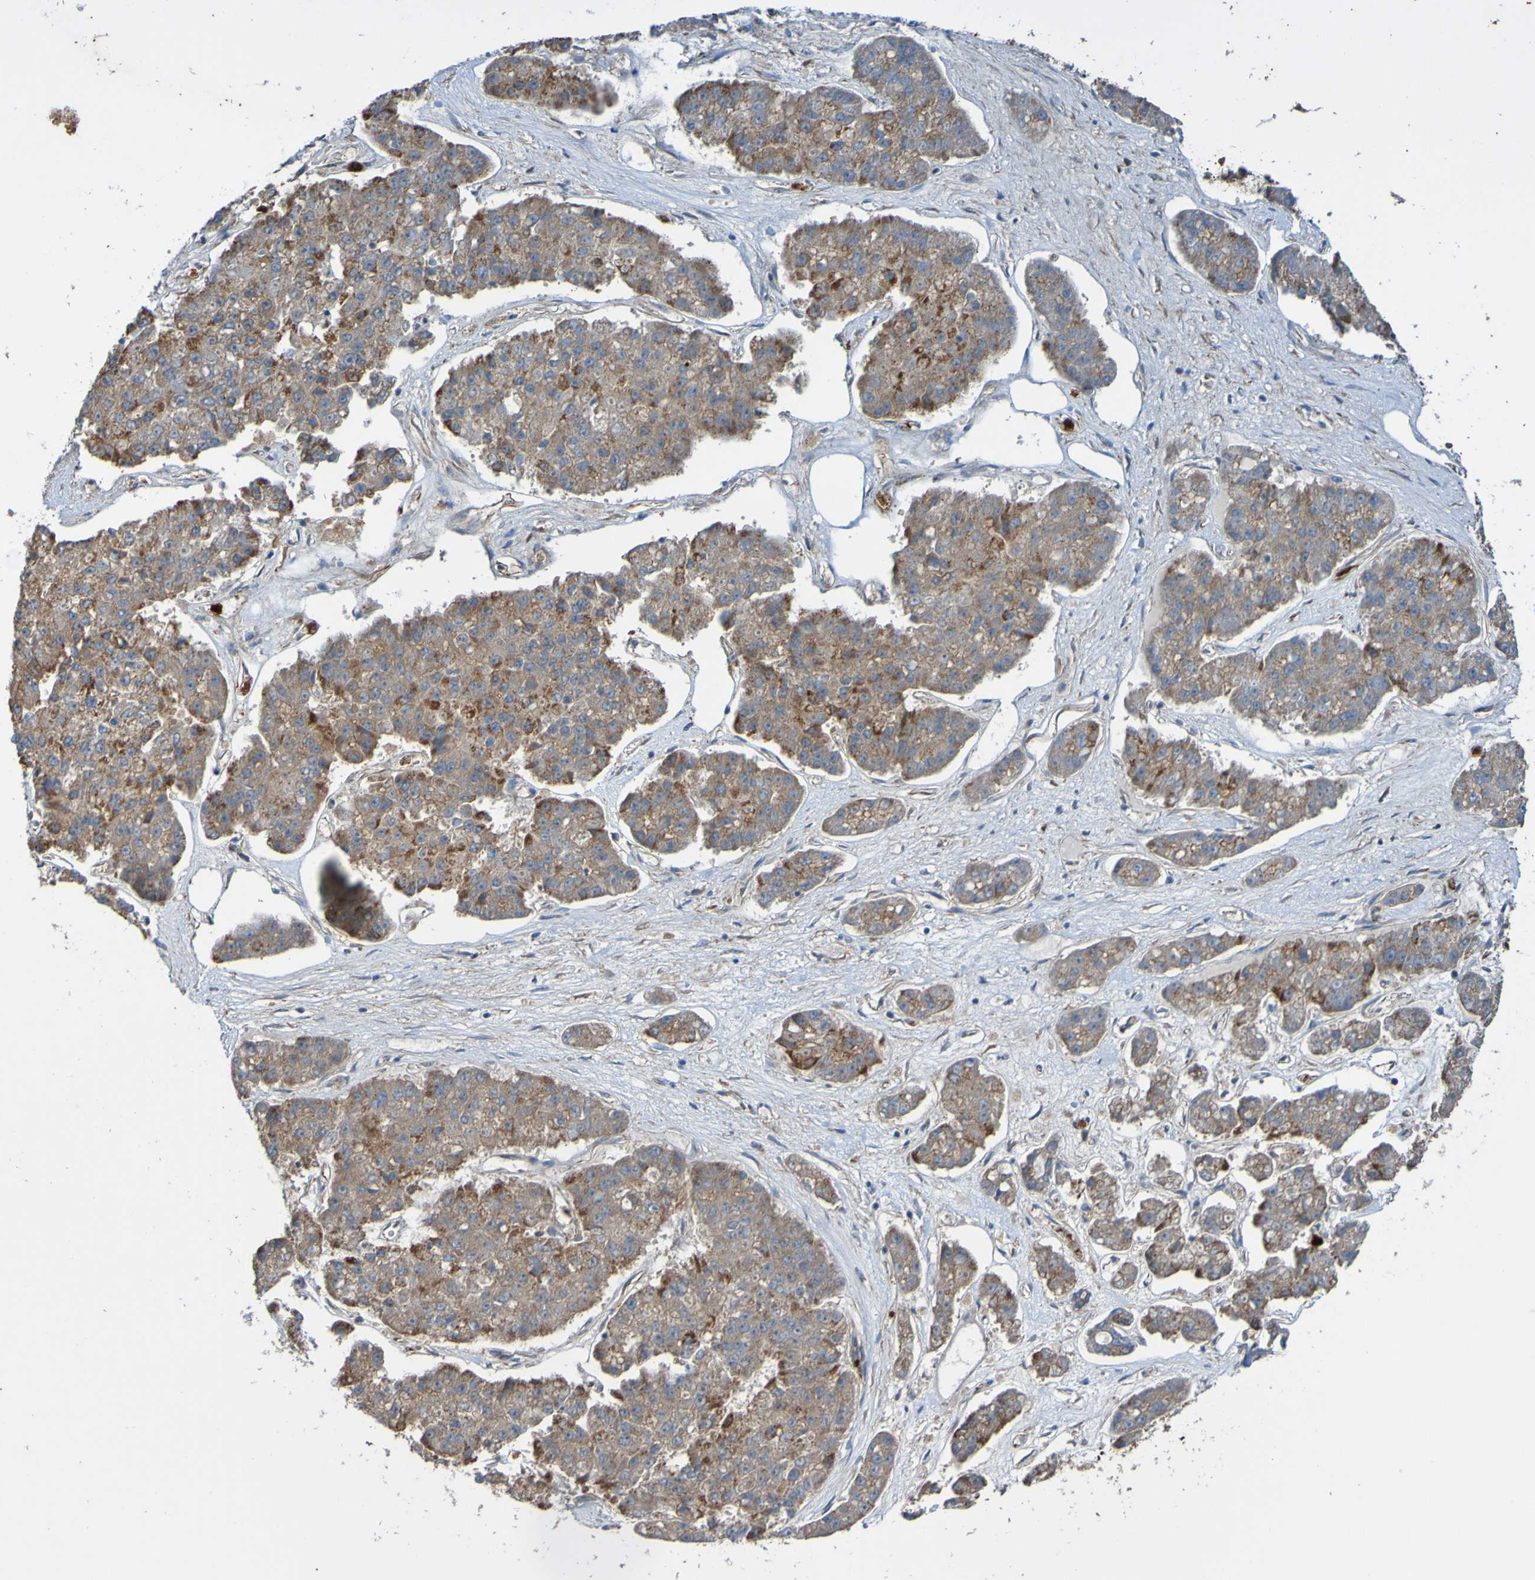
{"staining": {"intensity": "moderate", "quantity": ">75%", "location": "cytoplasmic/membranous"}, "tissue": "pancreatic cancer", "cell_type": "Tumor cells", "image_type": "cancer", "snomed": [{"axis": "morphology", "description": "Adenocarcinoma, NOS"}, {"axis": "topography", "description": "Pancreas"}], "caption": "Immunohistochemistry (IHC) of human pancreatic adenocarcinoma reveals medium levels of moderate cytoplasmic/membranous expression in about >75% of tumor cells.", "gene": "ST8SIA6", "patient": {"sex": "male", "age": 50}}